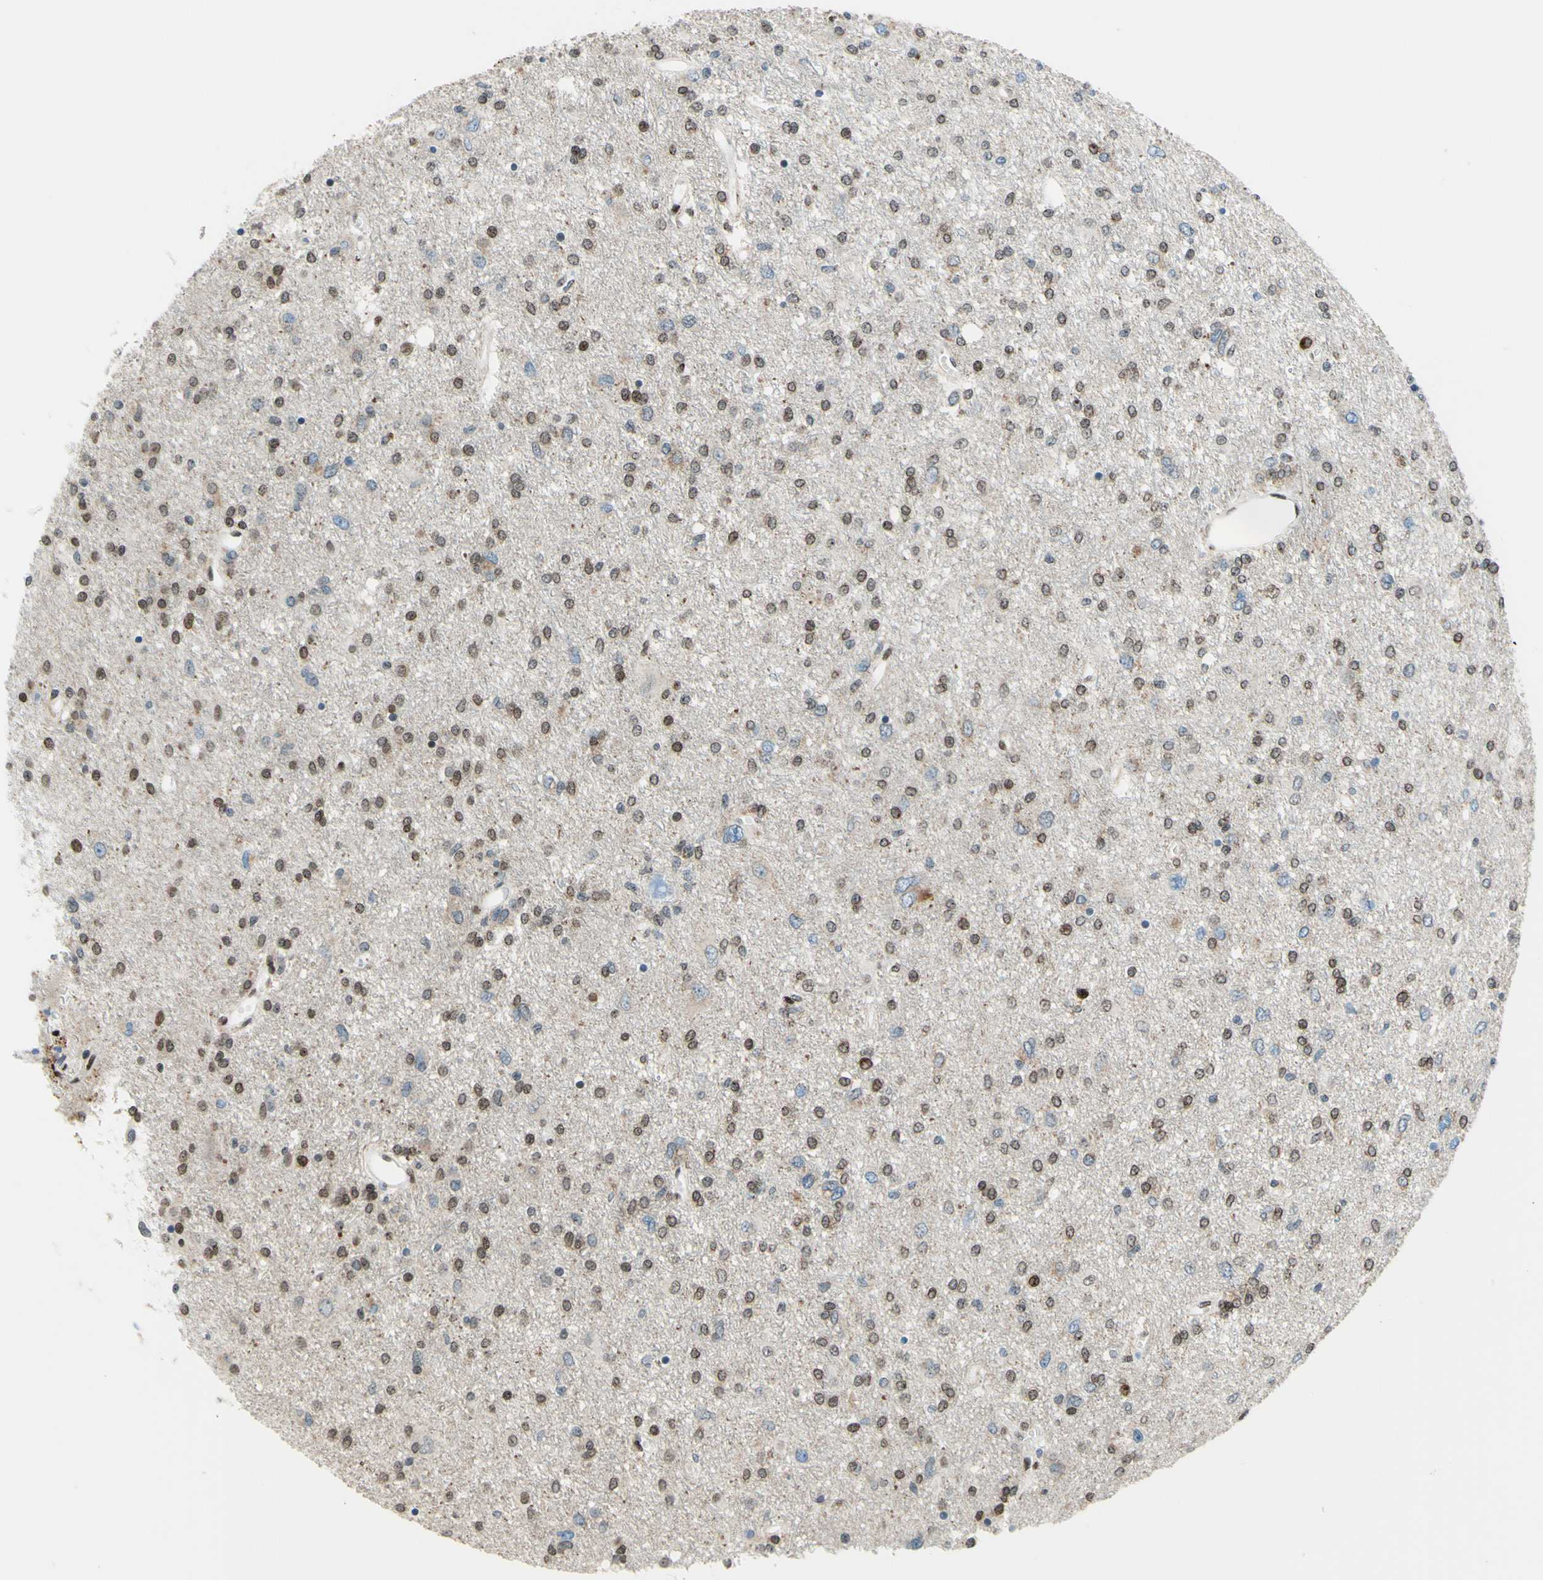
{"staining": {"intensity": "weak", "quantity": "25%-75%", "location": "cytoplasmic/membranous,nuclear"}, "tissue": "glioma", "cell_type": "Tumor cells", "image_type": "cancer", "snomed": [{"axis": "morphology", "description": "Glioma, malignant, High grade"}, {"axis": "topography", "description": "Brain"}], "caption": "Glioma stained with immunohistochemistry shows weak cytoplasmic/membranous and nuclear positivity in about 25%-75% of tumor cells. (Stains: DAB in brown, nuclei in blue, Microscopy: brightfield microscopy at high magnification).", "gene": "CBX7", "patient": {"sex": "female", "age": 59}}